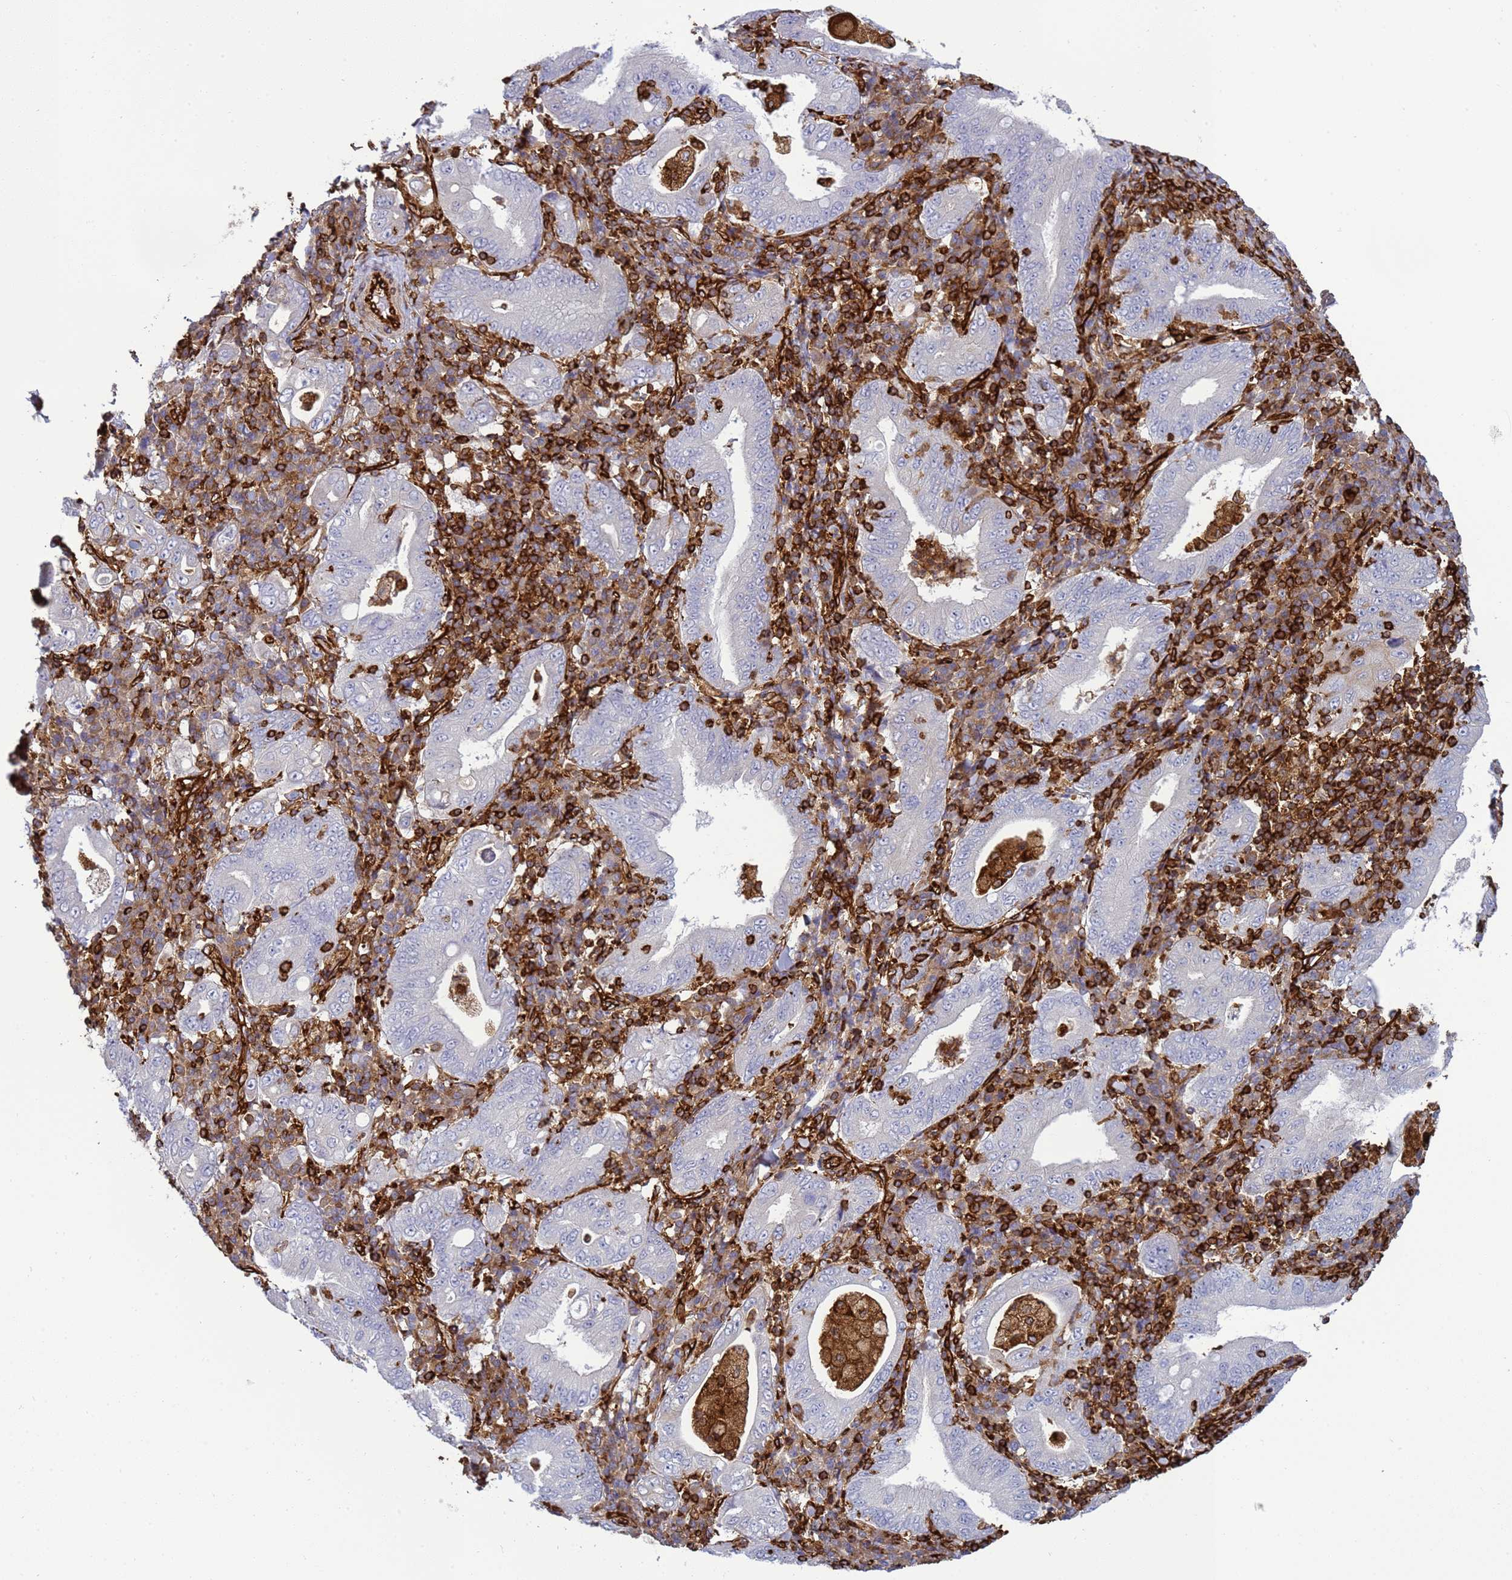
{"staining": {"intensity": "negative", "quantity": "none", "location": "none"}, "tissue": "stomach cancer", "cell_type": "Tumor cells", "image_type": "cancer", "snomed": [{"axis": "morphology", "description": "Normal tissue, NOS"}, {"axis": "morphology", "description": "Adenocarcinoma, NOS"}, {"axis": "topography", "description": "Esophagus"}, {"axis": "topography", "description": "Stomach, upper"}, {"axis": "topography", "description": "Peripheral nerve tissue"}], "caption": "The micrograph shows no significant expression in tumor cells of adenocarcinoma (stomach).", "gene": "ZBTB8OS", "patient": {"sex": "male", "age": 62}}